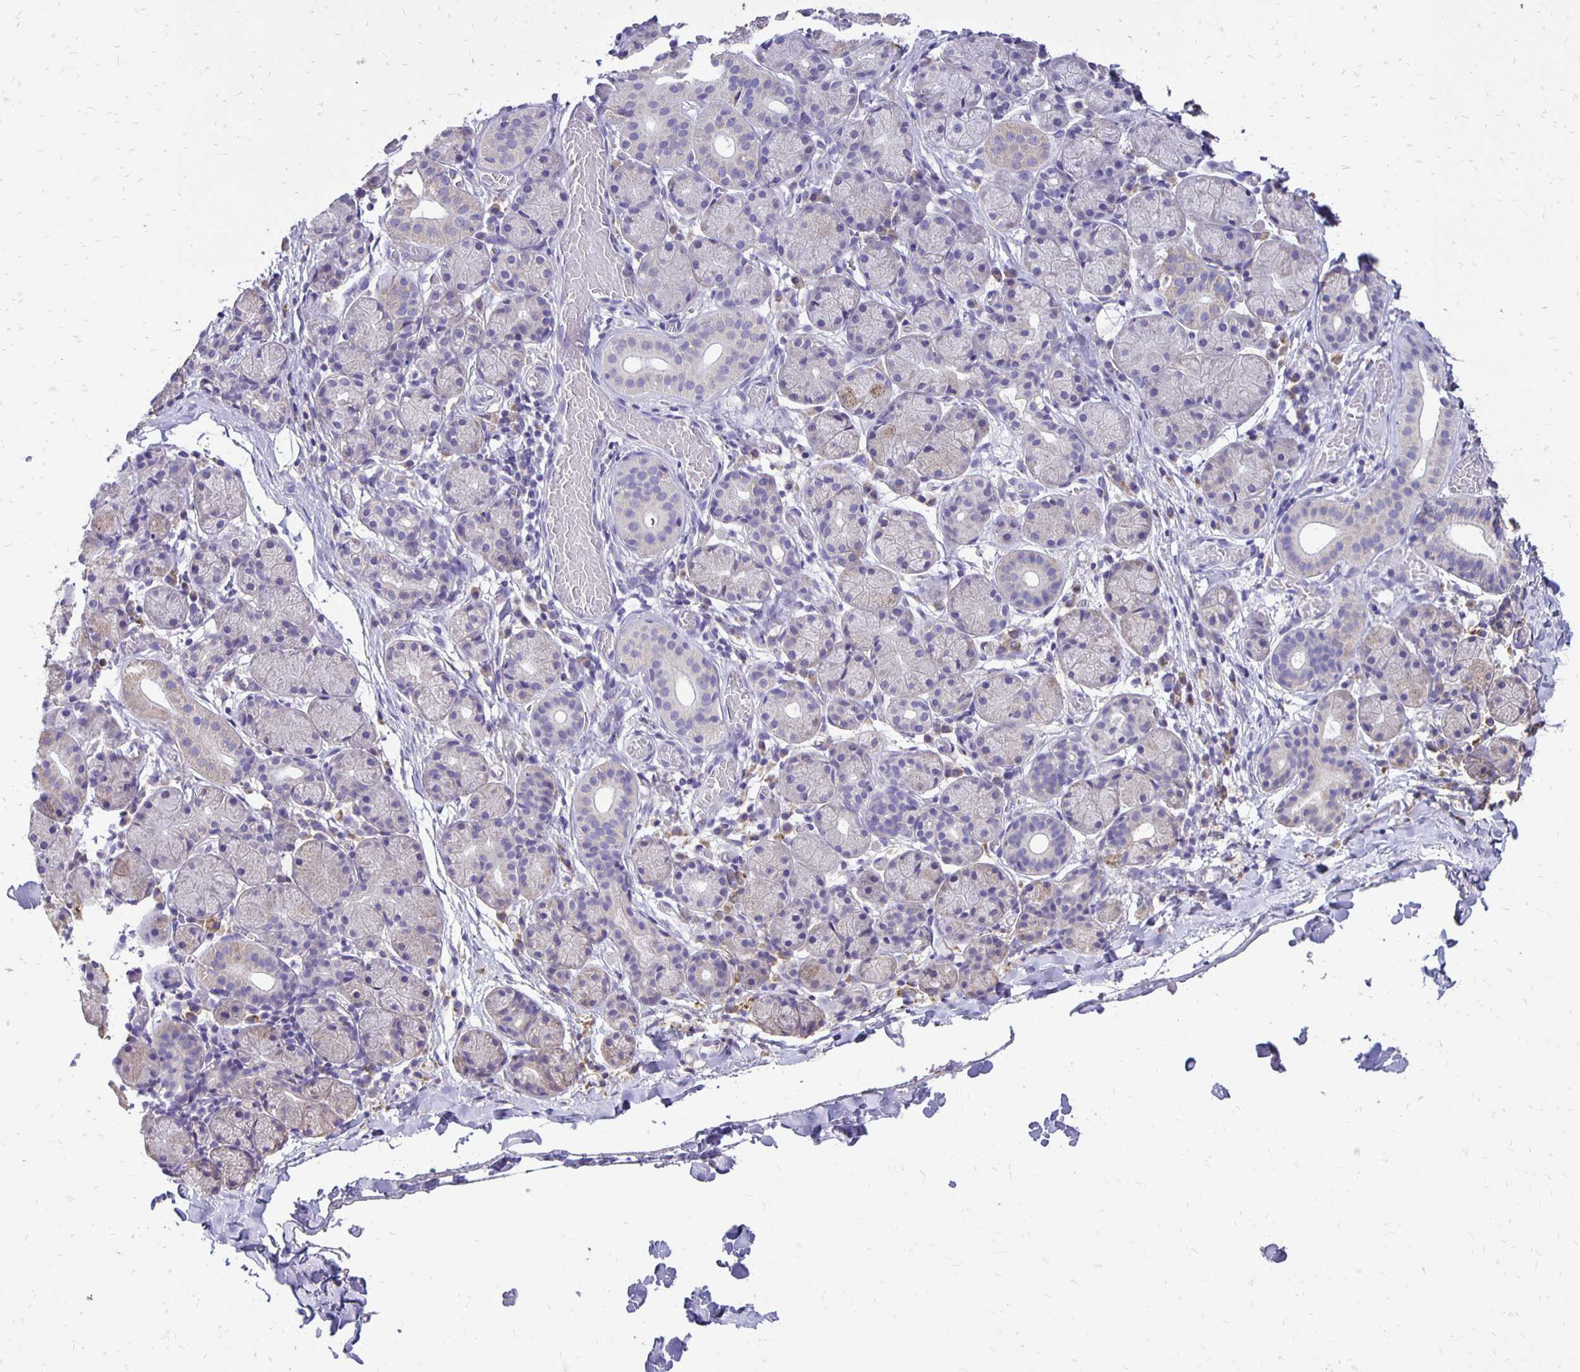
{"staining": {"intensity": "negative", "quantity": "none", "location": "none"}, "tissue": "salivary gland", "cell_type": "Glandular cells", "image_type": "normal", "snomed": [{"axis": "morphology", "description": "Normal tissue, NOS"}, {"axis": "topography", "description": "Salivary gland"}], "caption": "High magnification brightfield microscopy of unremarkable salivary gland stained with DAB (brown) and counterstained with hematoxylin (blue): glandular cells show no significant staining.", "gene": "ANKRD45", "patient": {"sex": "female", "age": 24}}